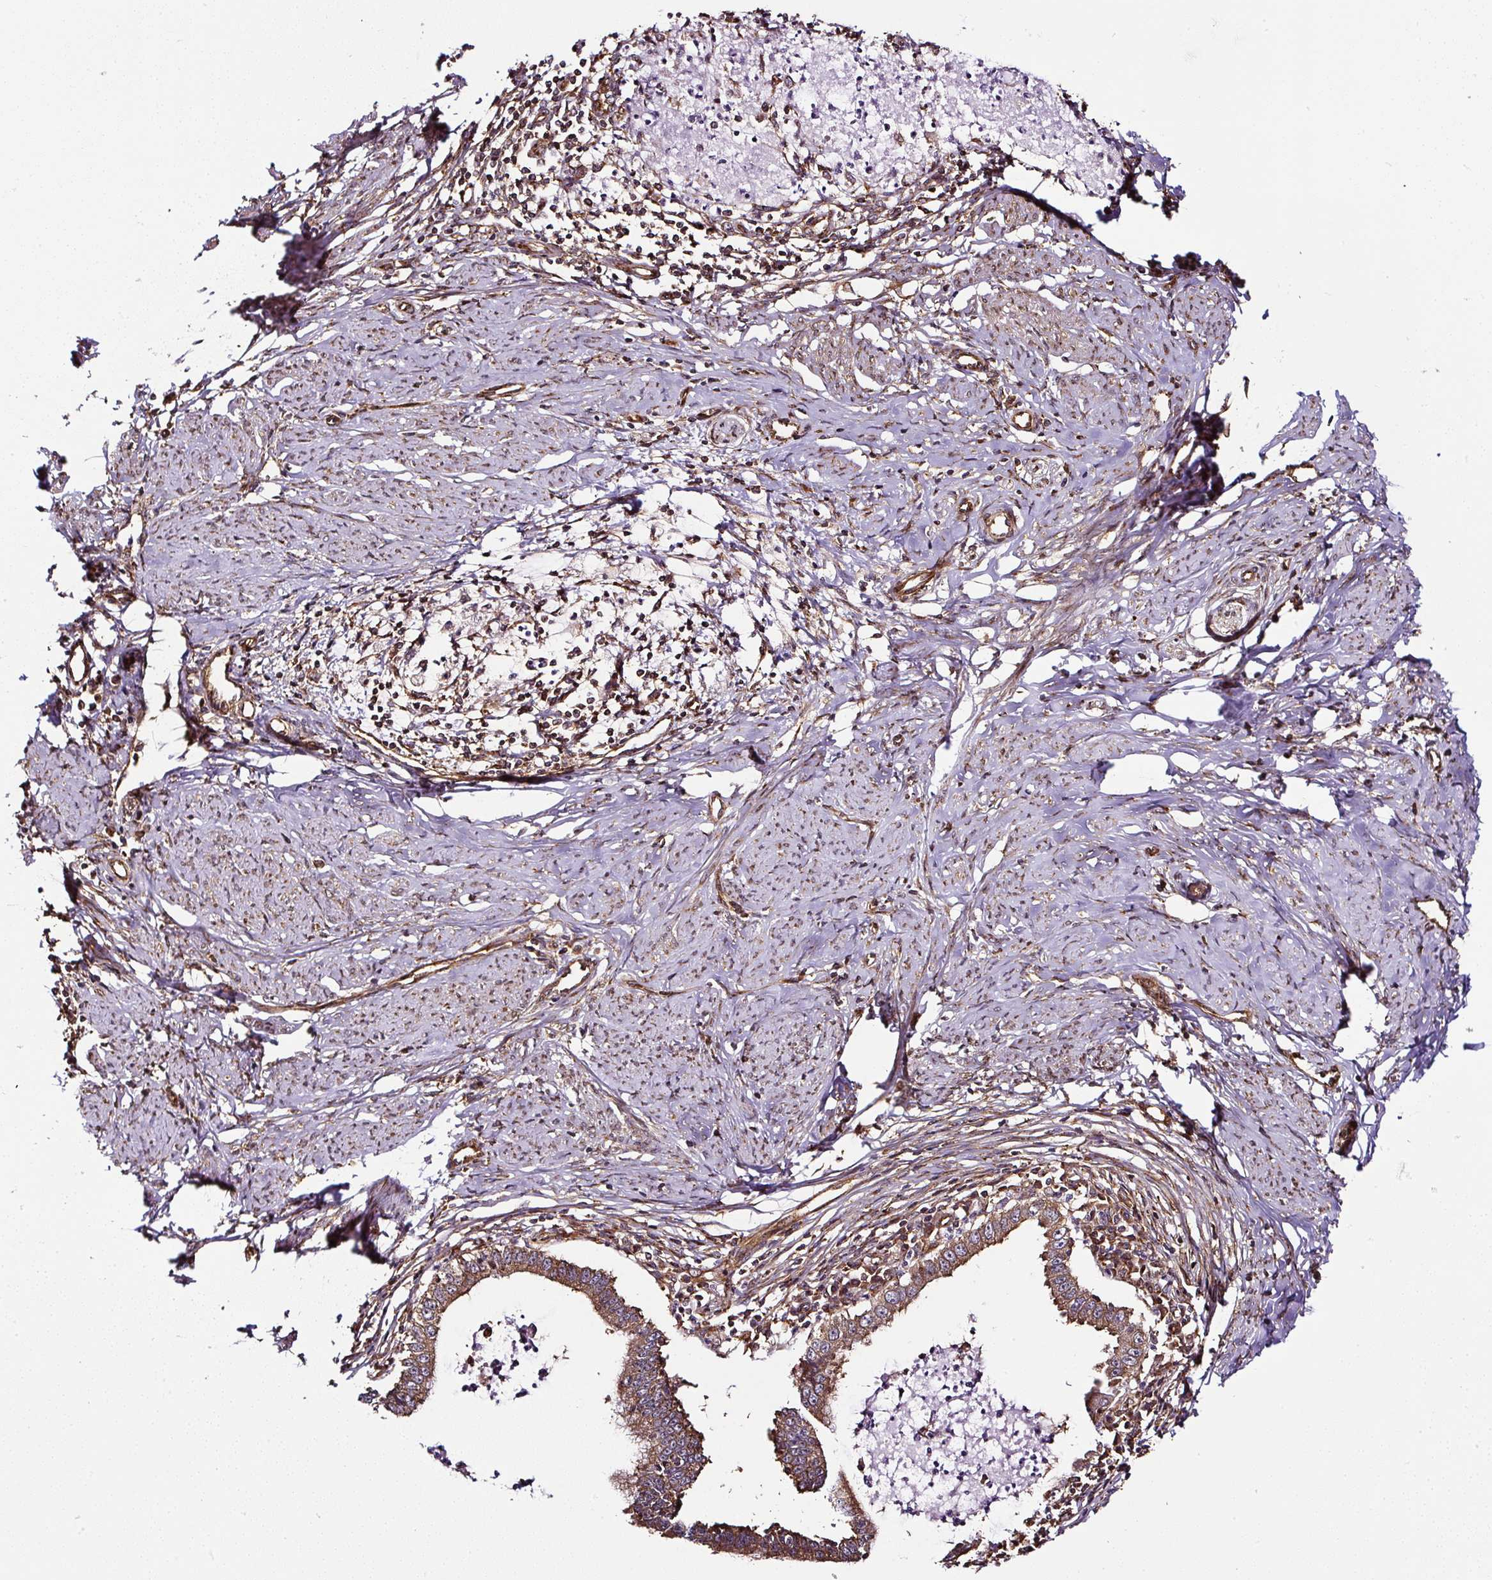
{"staining": {"intensity": "moderate", "quantity": ">75%", "location": "cytoplasmic/membranous"}, "tissue": "cervical cancer", "cell_type": "Tumor cells", "image_type": "cancer", "snomed": [{"axis": "morphology", "description": "Adenocarcinoma, NOS"}, {"axis": "topography", "description": "Cervix"}], "caption": "Protein staining reveals moderate cytoplasmic/membranous staining in approximately >75% of tumor cells in cervical cancer. The staining was performed using DAB (3,3'-diaminobenzidine), with brown indicating positive protein expression. Nuclei are stained blue with hematoxylin.", "gene": "KDM4E", "patient": {"sex": "female", "age": 36}}